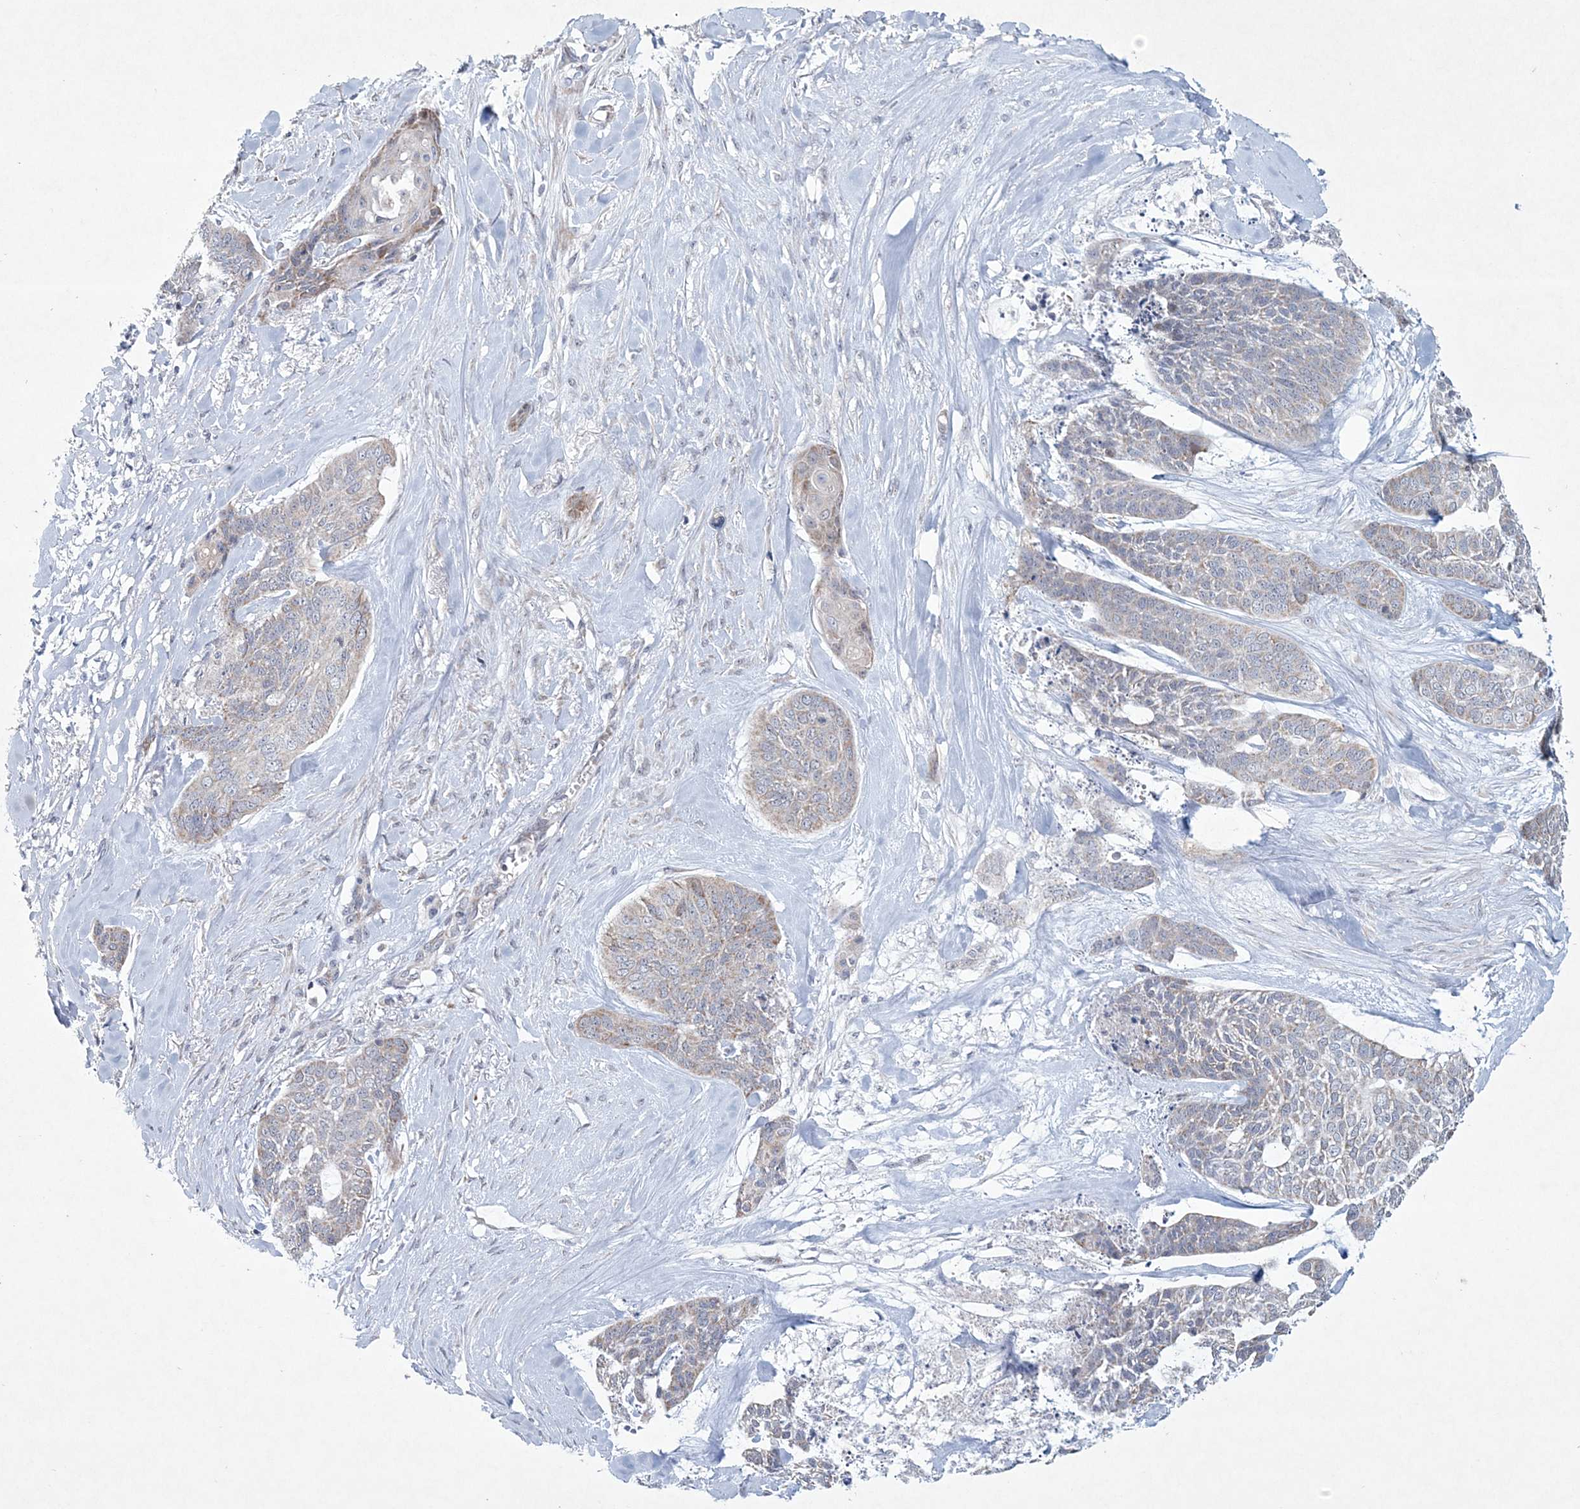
{"staining": {"intensity": "weak", "quantity": "<25%", "location": "cytoplasmic/membranous"}, "tissue": "skin cancer", "cell_type": "Tumor cells", "image_type": "cancer", "snomed": [{"axis": "morphology", "description": "Basal cell carcinoma"}, {"axis": "topography", "description": "Skin"}], "caption": "DAB immunohistochemical staining of human skin basal cell carcinoma shows no significant staining in tumor cells. (Brightfield microscopy of DAB (3,3'-diaminobenzidine) immunohistochemistry (IHC) at high magnification).", "gene": "CES4A", "patient": {"sex": "female", "age": 64}}